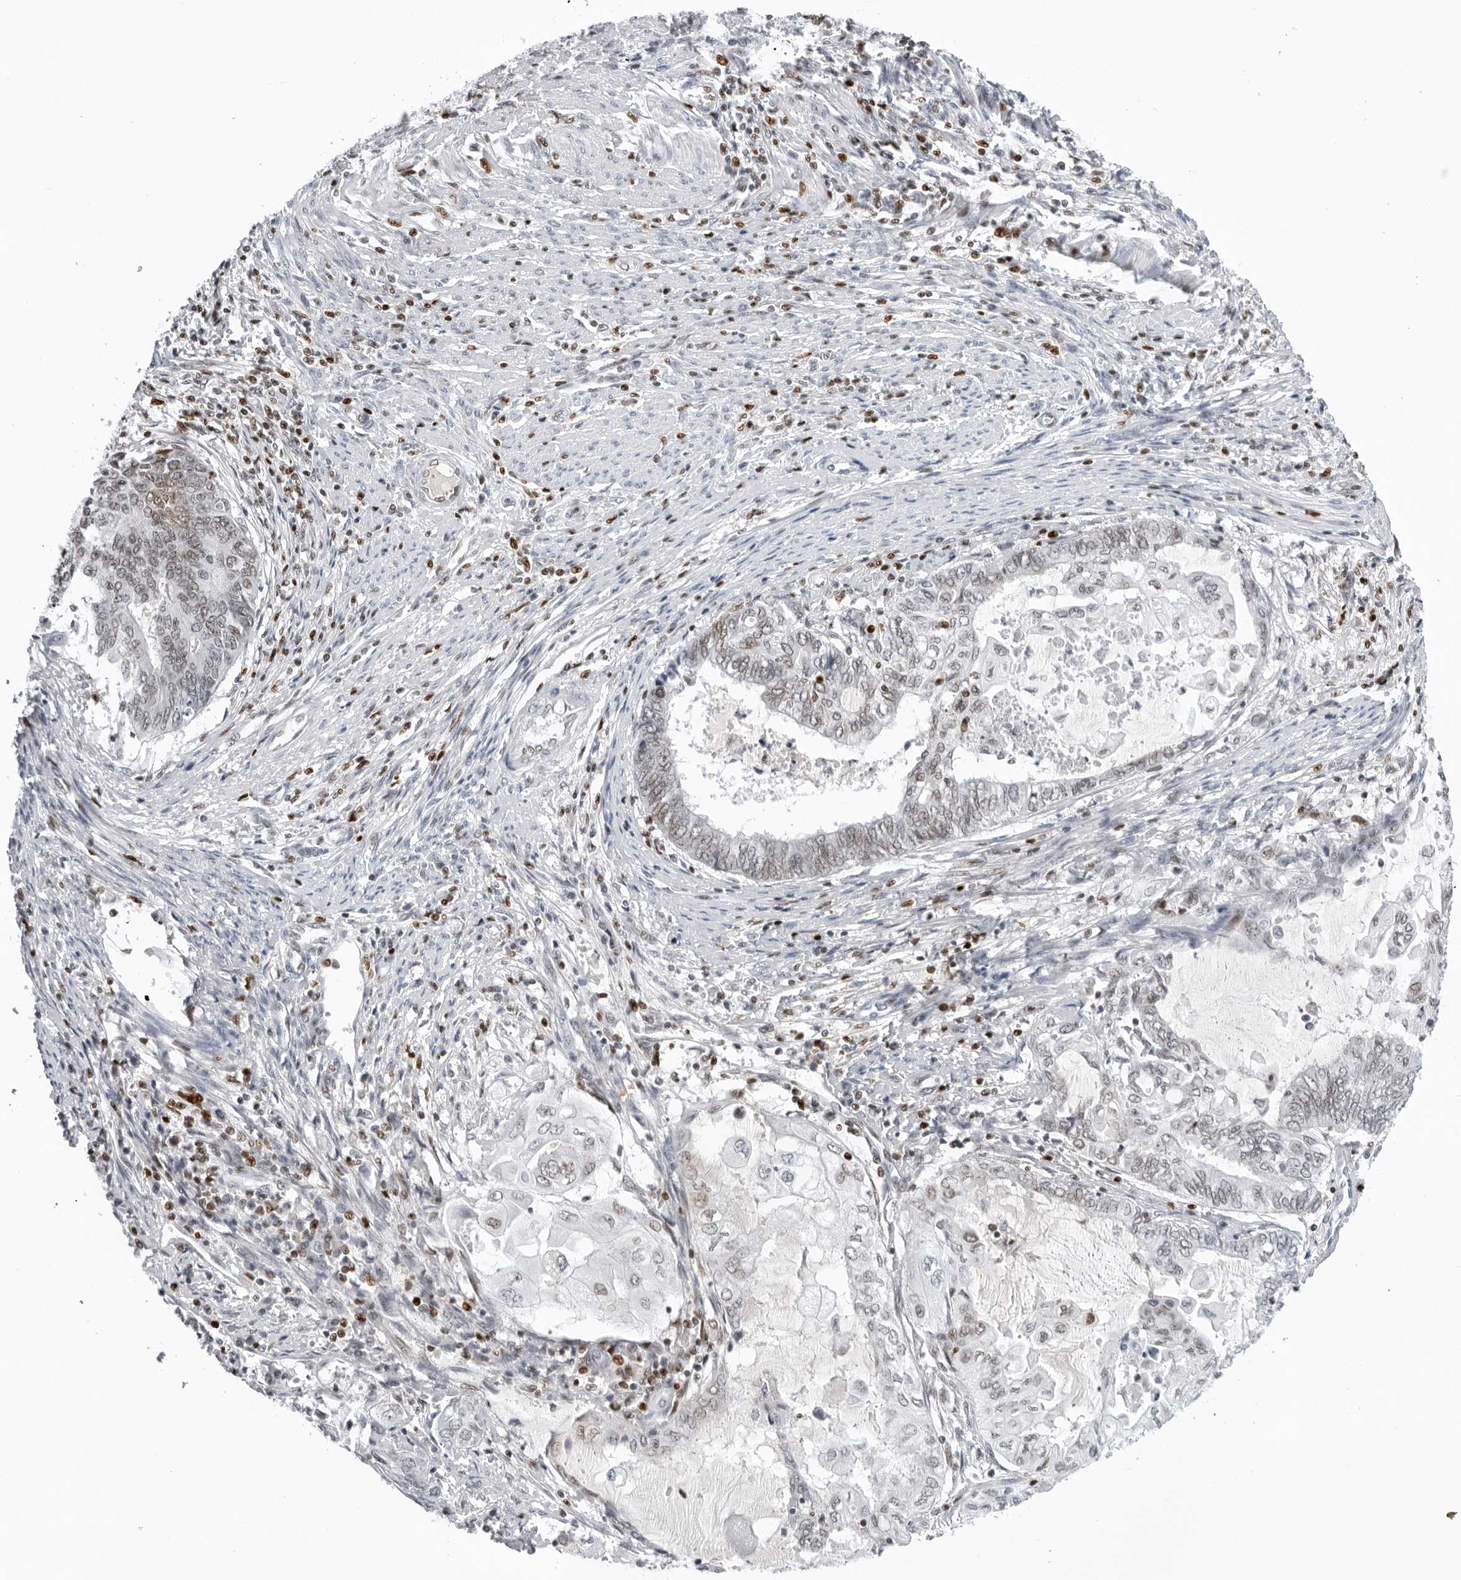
{"staining": {"intensity": "weak", "quantity": "<25%", "location": "nuclear"}, "tissue": "endometrial cancer", "cell_type": "Tumor cells", "image_type": "cancer", "snomed": [{"axis": "morphology", "description": "Adenocarcinoma, NOS"}, {"axis": "topography", "description": "Uterus"}, {"axis": "topography", "description": "Endometrium"}], "caption": "DAB immunohistochemical staining of human endometrial adenocarcinoma demonstrates no significant expression in tumor cells.", "gene": "OGG1", "patient": {"sex": "female", "age": 70}}